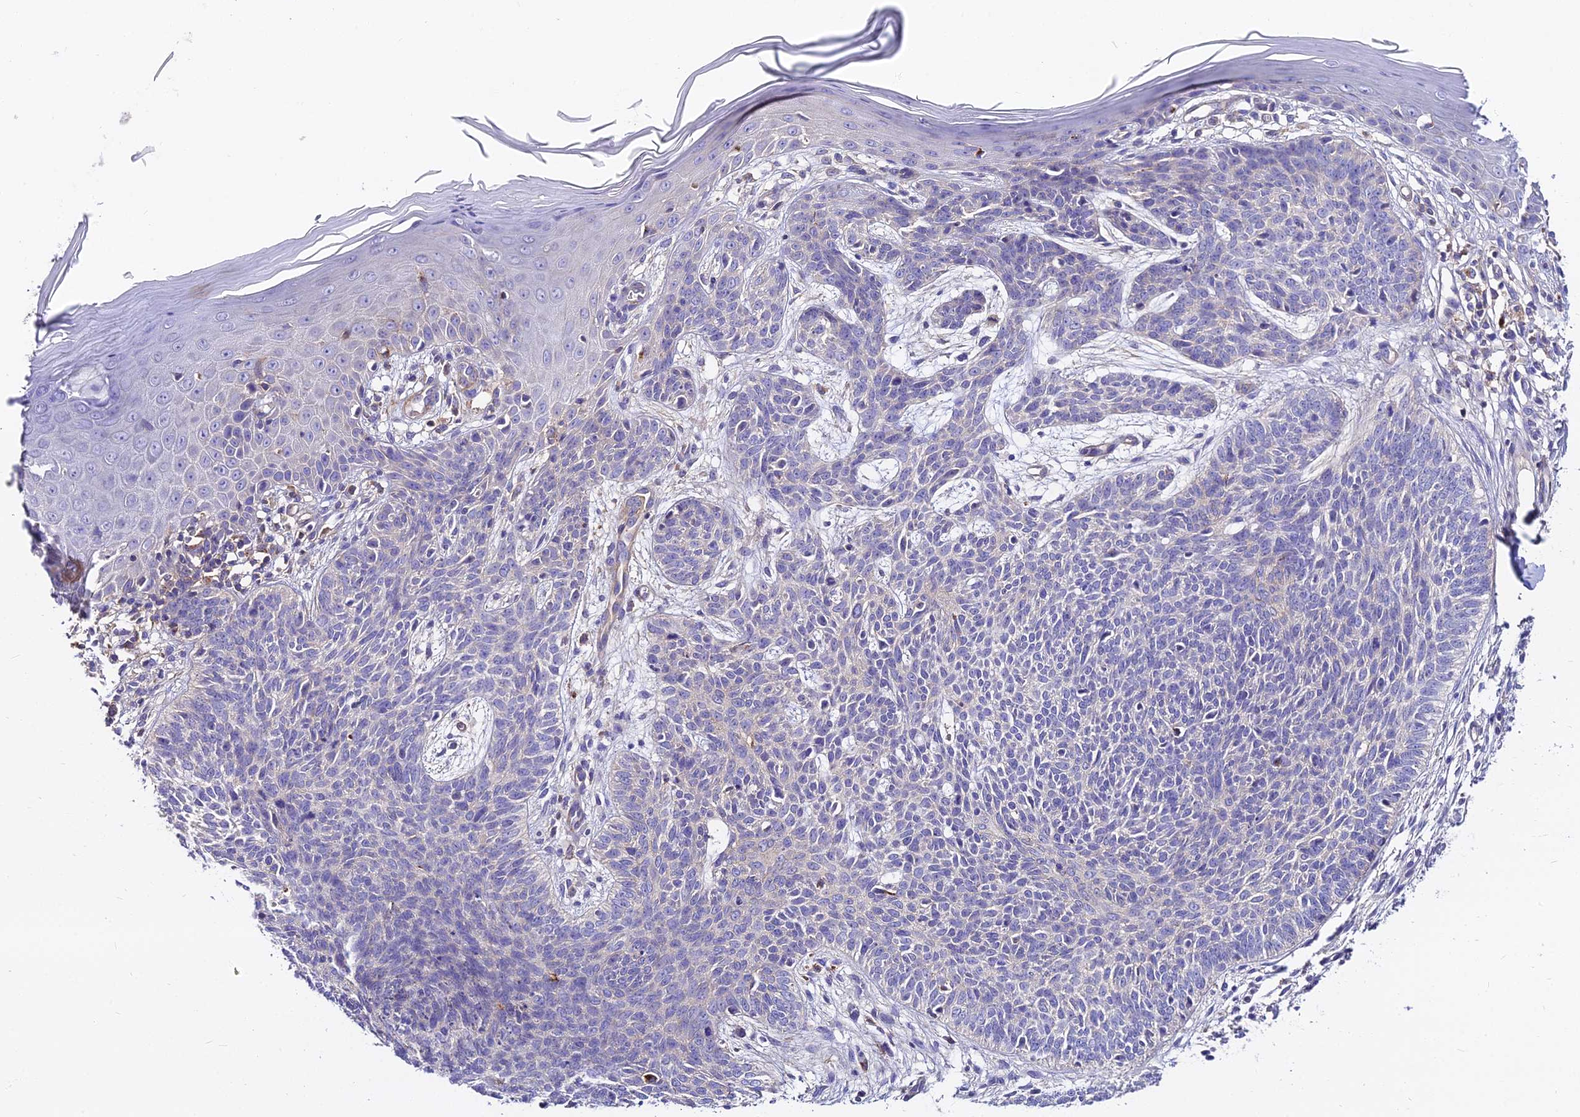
{"staining": {"intensity": "negative", "quantity": "none", "location": "none"}, "tissue": "skin cancer", "cell_type": "Tumor cells", "image_type": "cancer", "snomed": [{"axis": "morphology", "description": "Basal cell carcinoma"}, {"axis": "topography", "description": "Skin"}], "caption": "High power microscopy histopathology image of an immunohistochemistry (IHC) image of skin basal cell carcinoma, revealing no significant positivity in tumor cells.", "gene": "GLYAT", "patient": {"sex": "female", "age": 66}}